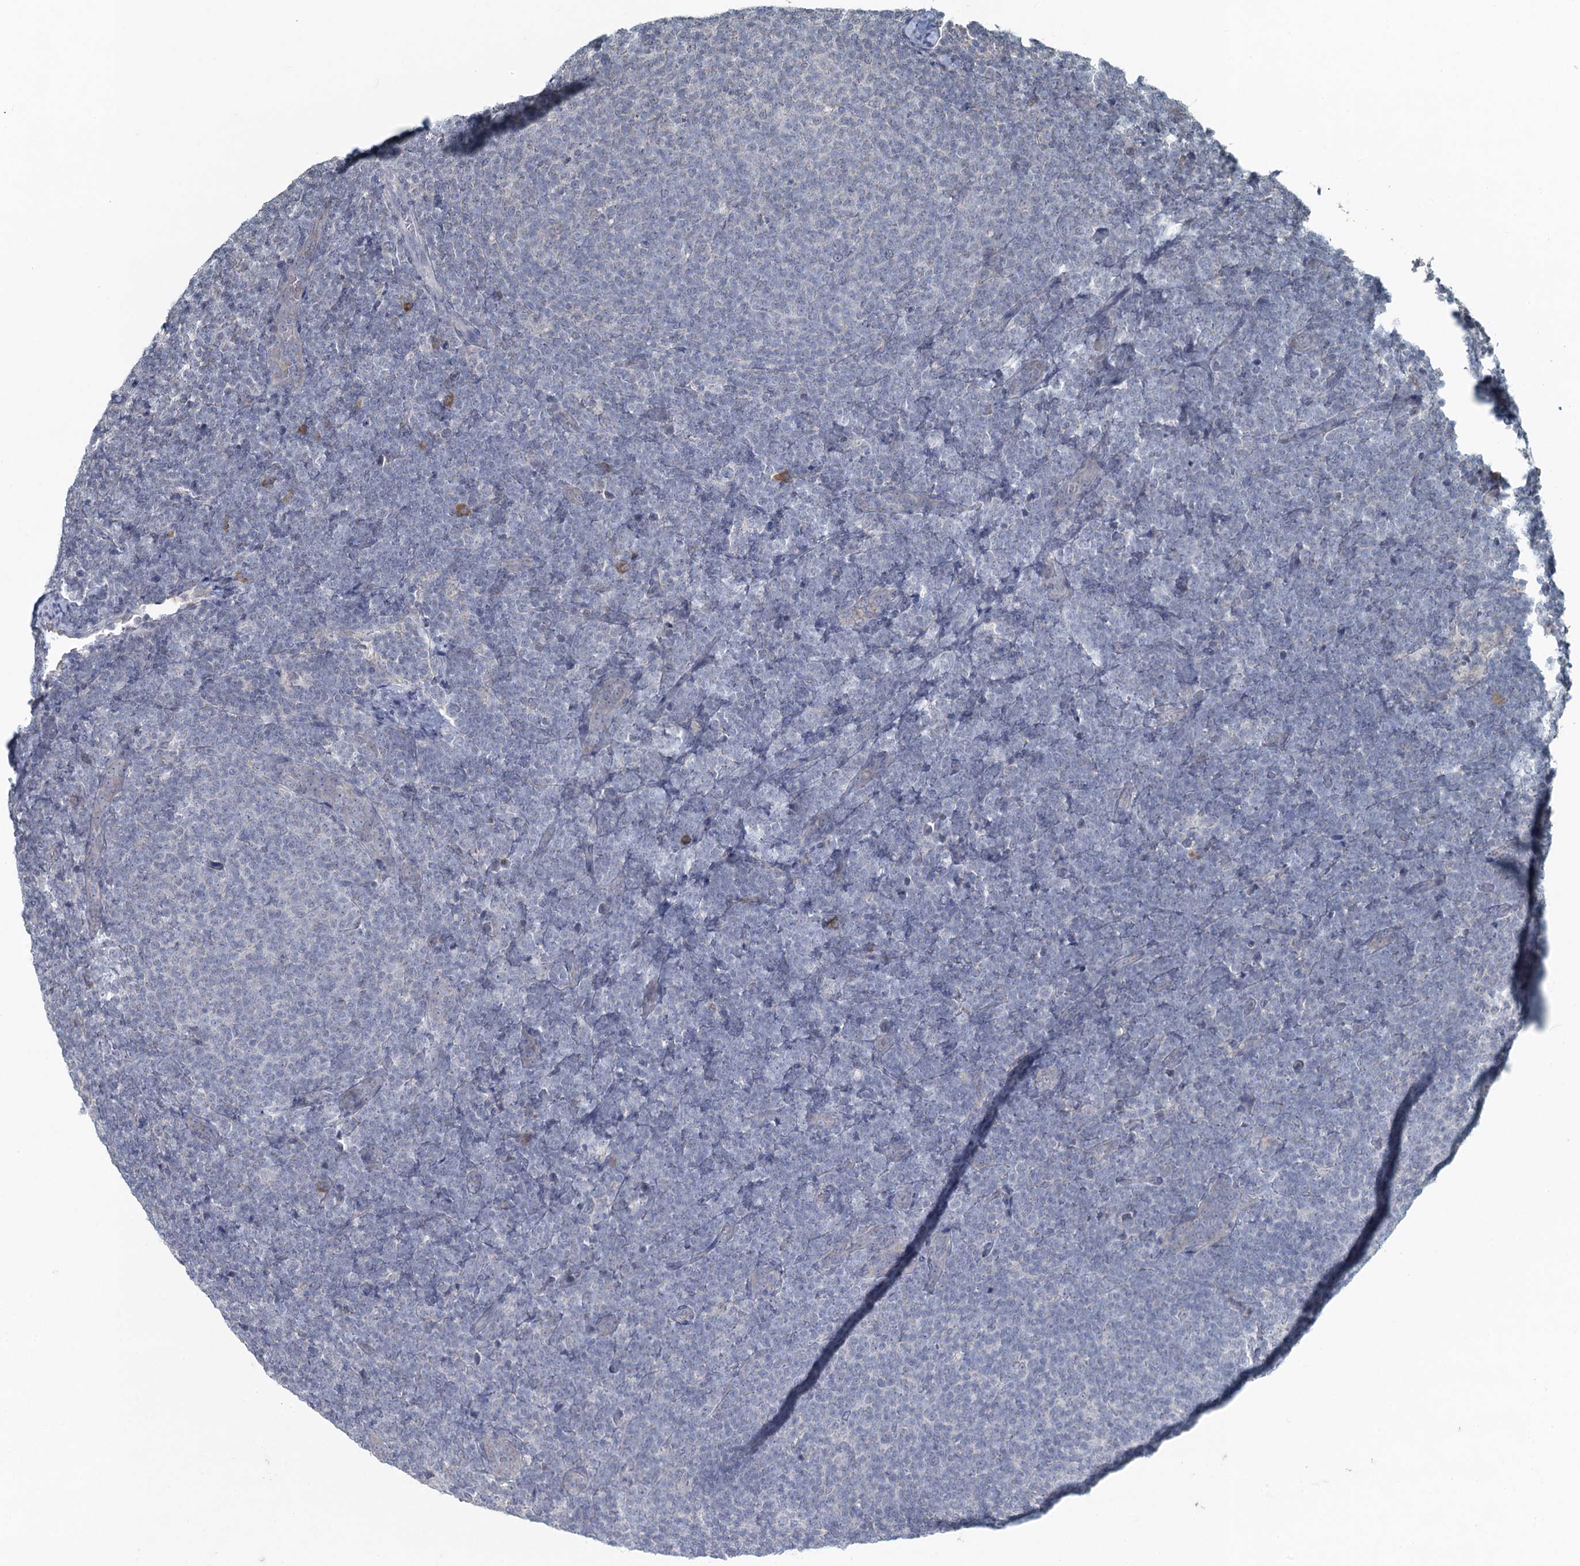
{"staining": {"intensity": "negative", "quantity": "none", "location": "none"}, "tissue": "lymphoma", "cell_type": "Tumor cells", "image_type": "cancer", "snomed": [{"axis": "morphology", "description": "Malignant lymphoma, non-Hodgkin's type, Low grade"}, {"axis": "topography", "description": "Lymph node"}], "caption": "High magnification brightfield microscopy of malignant lymphoma, non-Hodgkin's type (low-grade) stained with DAB (brown) and counterstained with hematoxylin (blue): tumor cells show no significant staining. (DAB immunohistochemistry visualized using brightfield microscopy, high magnification).", "gene": "TEX35", "patient": {"sex": "male", "age": 66}}